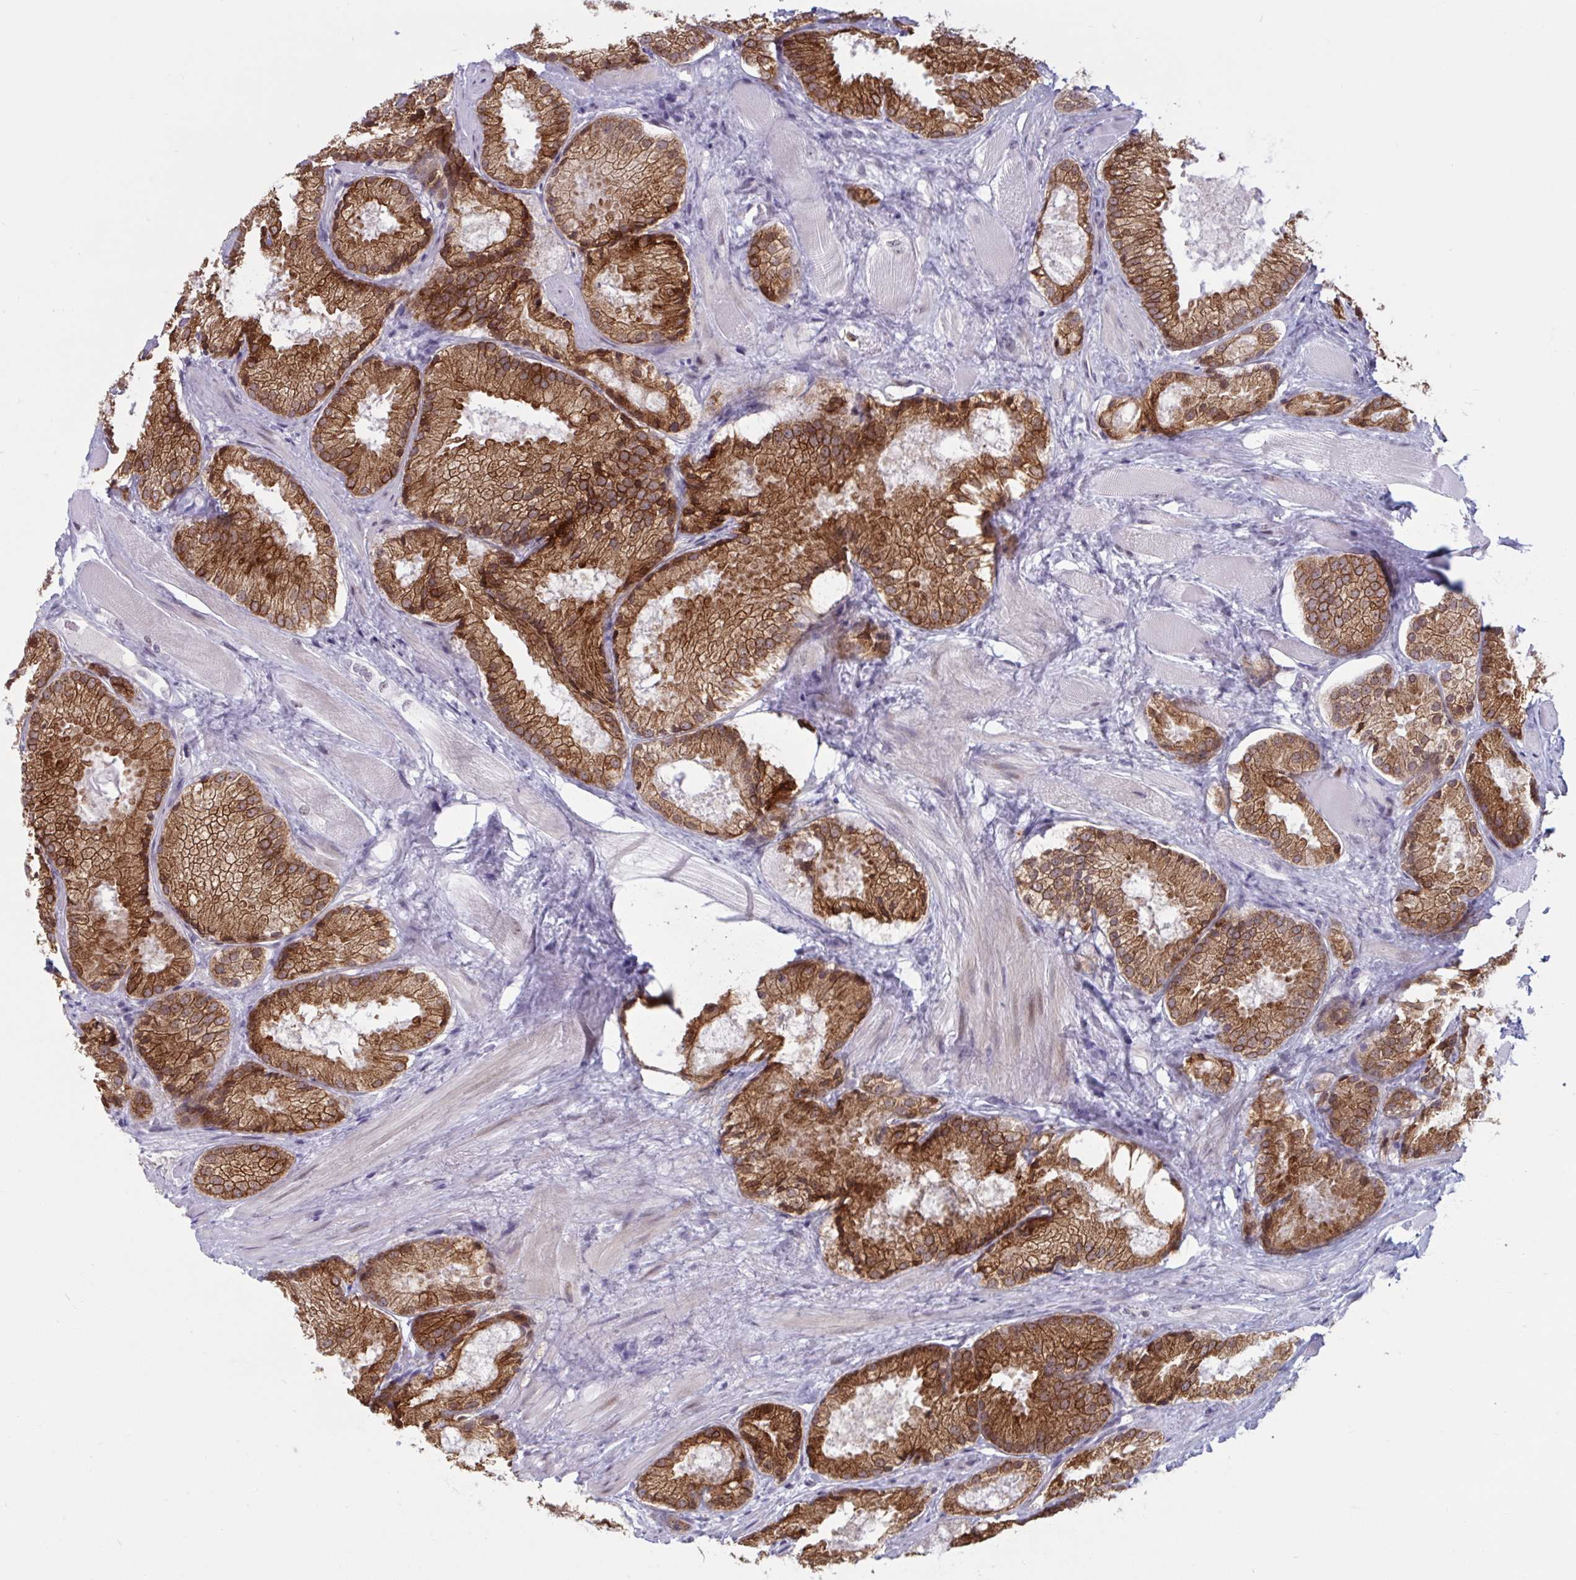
{"staining": {"intensity": "strong", "quantity": ">75%", "location": "cytoplasmic/membranous"}, "tissue": "prostate cancer", "cell_type": "Tumor cells", "image_type": "cancer", "snomed": [{"axis": "morphology", "description": "Adenocarcinoma, High grade"}, {"axis": "topography", "description": "Prostate"}], "caption": "High-magnification brightfield microscopy of high-grade adenocarcinoma (prostate) stained with DAB (brown) and counterstained with hematoxylin (blue). tumor cells exhibit strong cytoplasmic/membranous positivity is present in approximately>75% of cells.", "gene": "HSD17B6", "patient": {"sex": "male", "age": 68}}